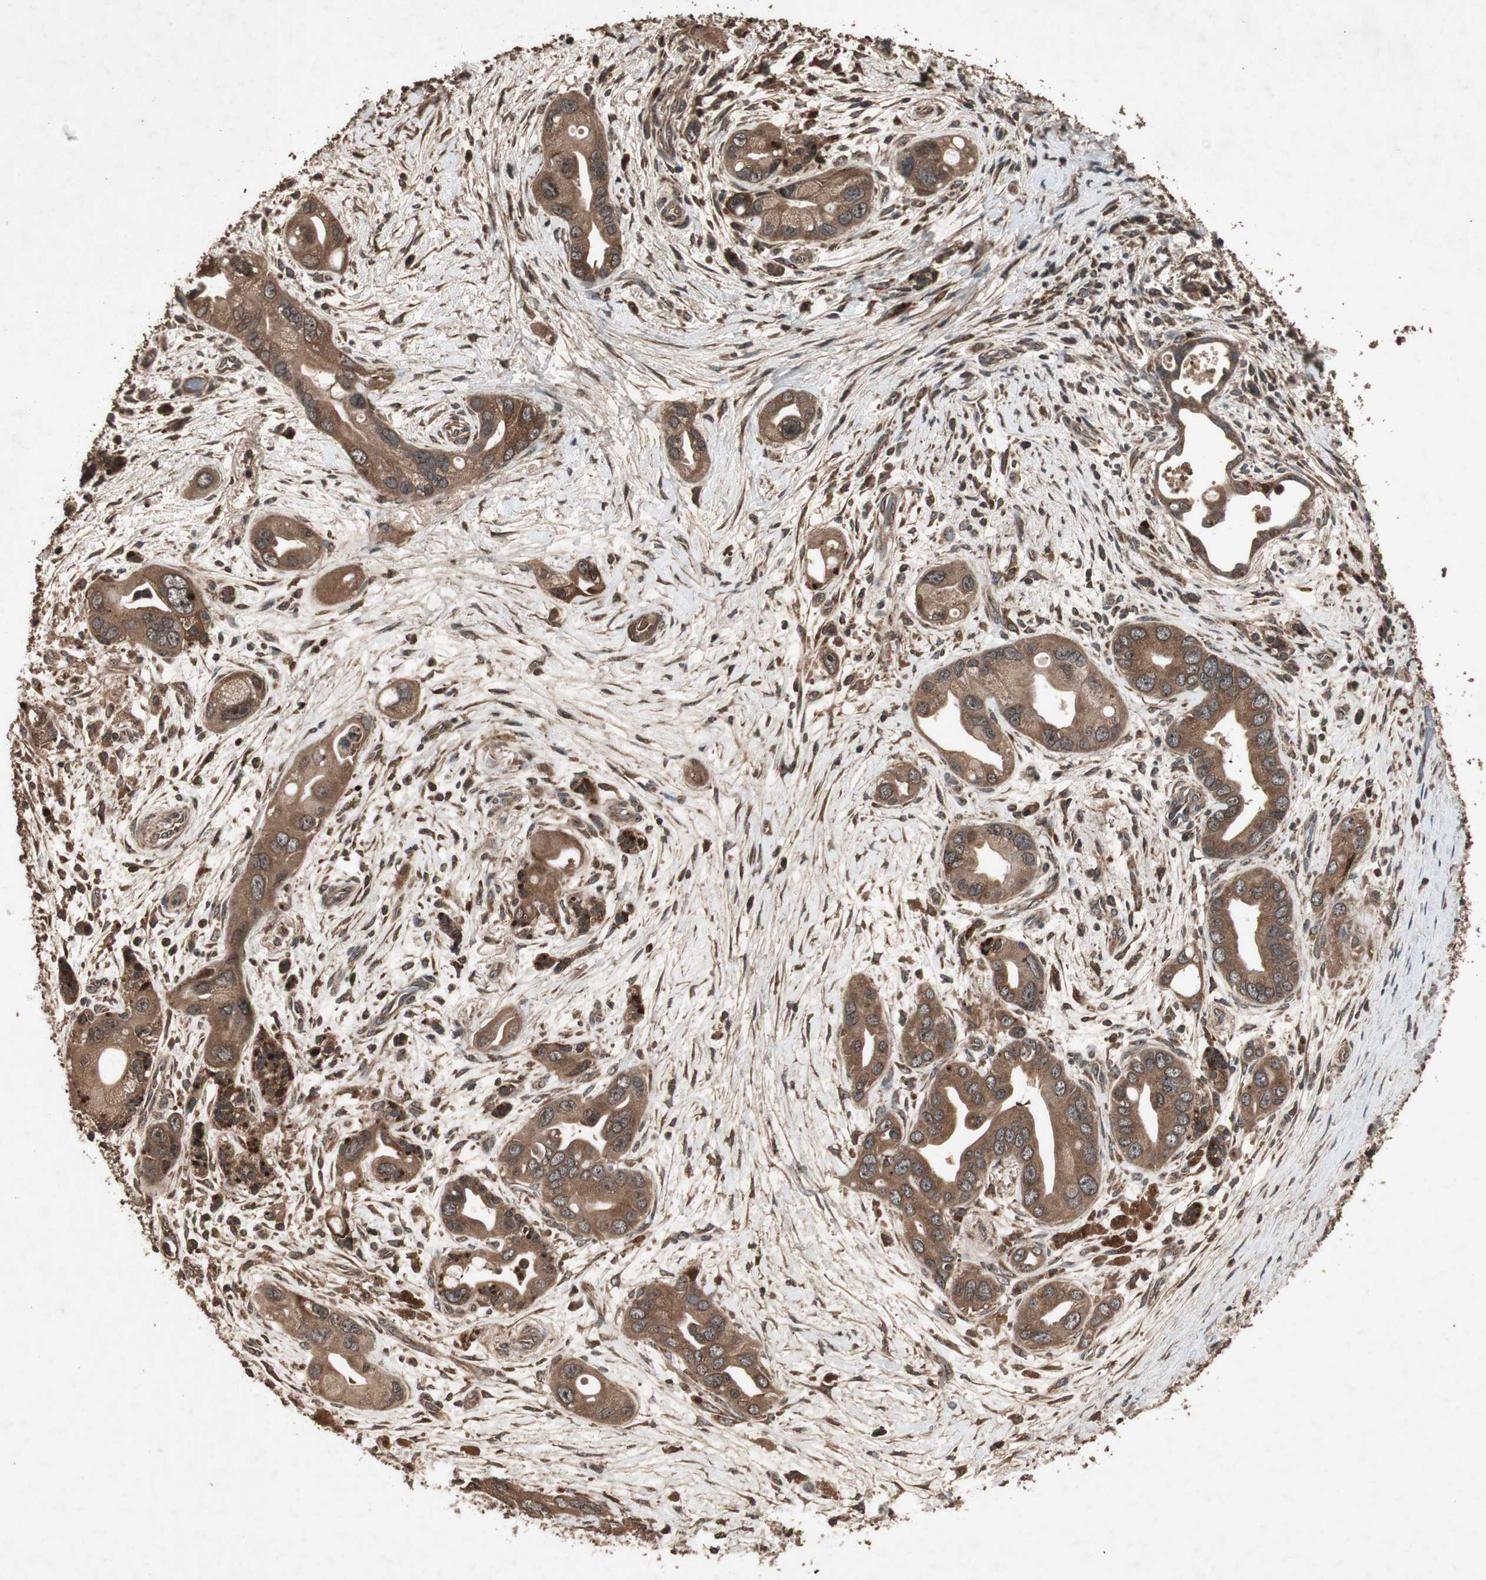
{"staining": {"intensity": "strong", "quantity": ">75%", "location": "cytoplasmic/membranous"}, "tissue": "pancreatic cancer", "cell_type": "Tumor cells", "image_type": "cancer", "snomed": [{"axis": "morphology", "description": "Adenocarcinoma, NOS"}, {"axis": "topography", "description": "Pancreas"}], "caption": "Immunohistochemistry (IHC) photomicrograph of neoplastic tissue: pancreatic cancer stained using immunohistochemistry (IHC) exhibits high levels of strong protein expression localized specifically in the cytoplasmic/membranous of tumor cells, appearing as a cytoplasmic/membranous brown color.", "gene": "LAMTOR5", "patient": {"sex": "female", "age": 77}}